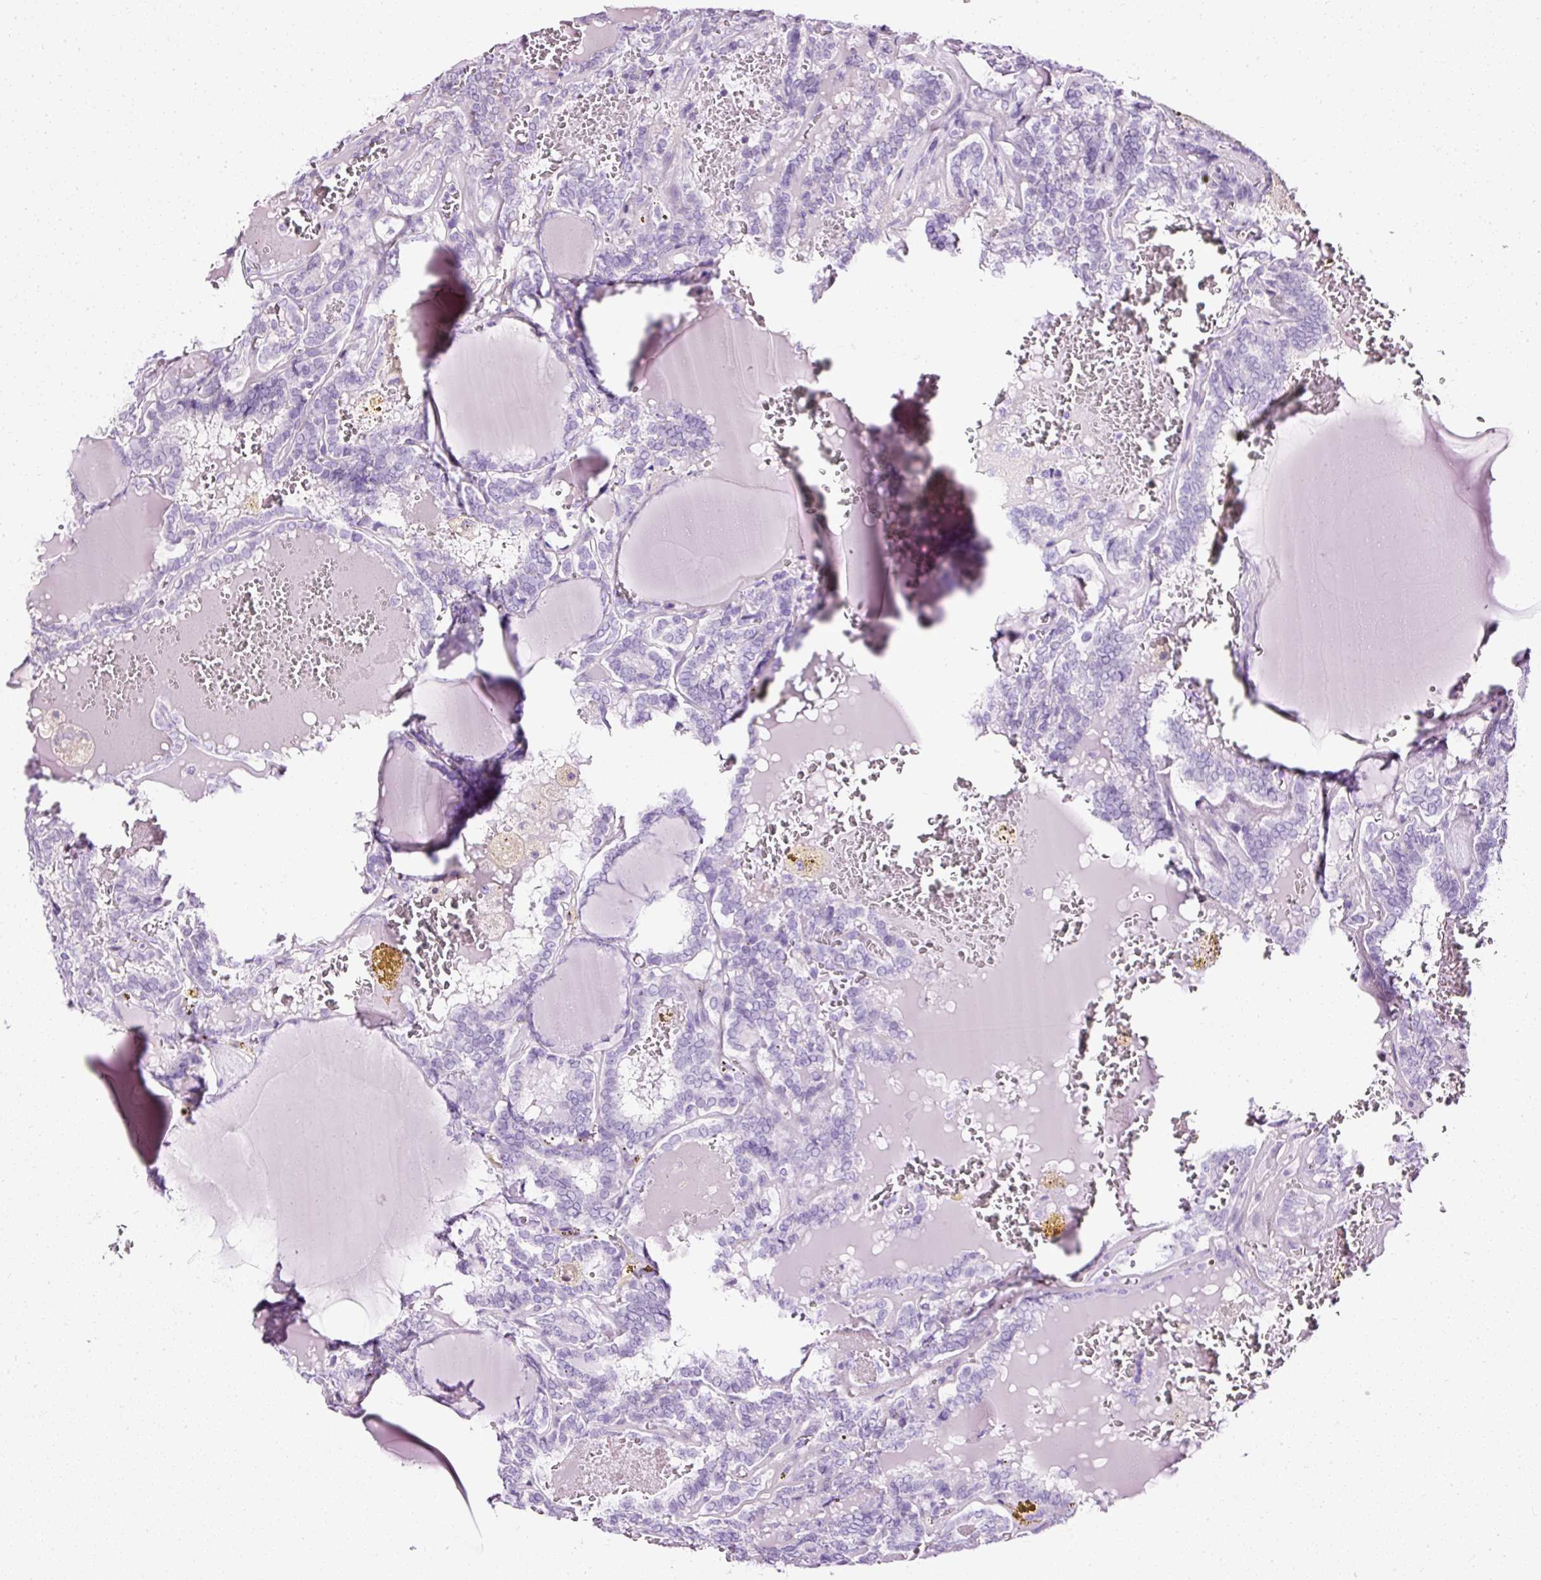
{"staining": {"intensity": "negative", "quantity": "none", "location": "none"}, "tissue": "thyroid cancer", "cell_type": "Tumor cells", "image_type": "cancer", "snomed": [{"axis": "morphology", "description": "Papillary adenocarcinoma, NOS"}, {"axis": "topography", "description": "Thyroid gland"}], "caption": "The image reveals no staining of tumor cells in thyroid cancer.", "gene": "ATP2A1", "patient": {"sex": "female", "age": 72}}